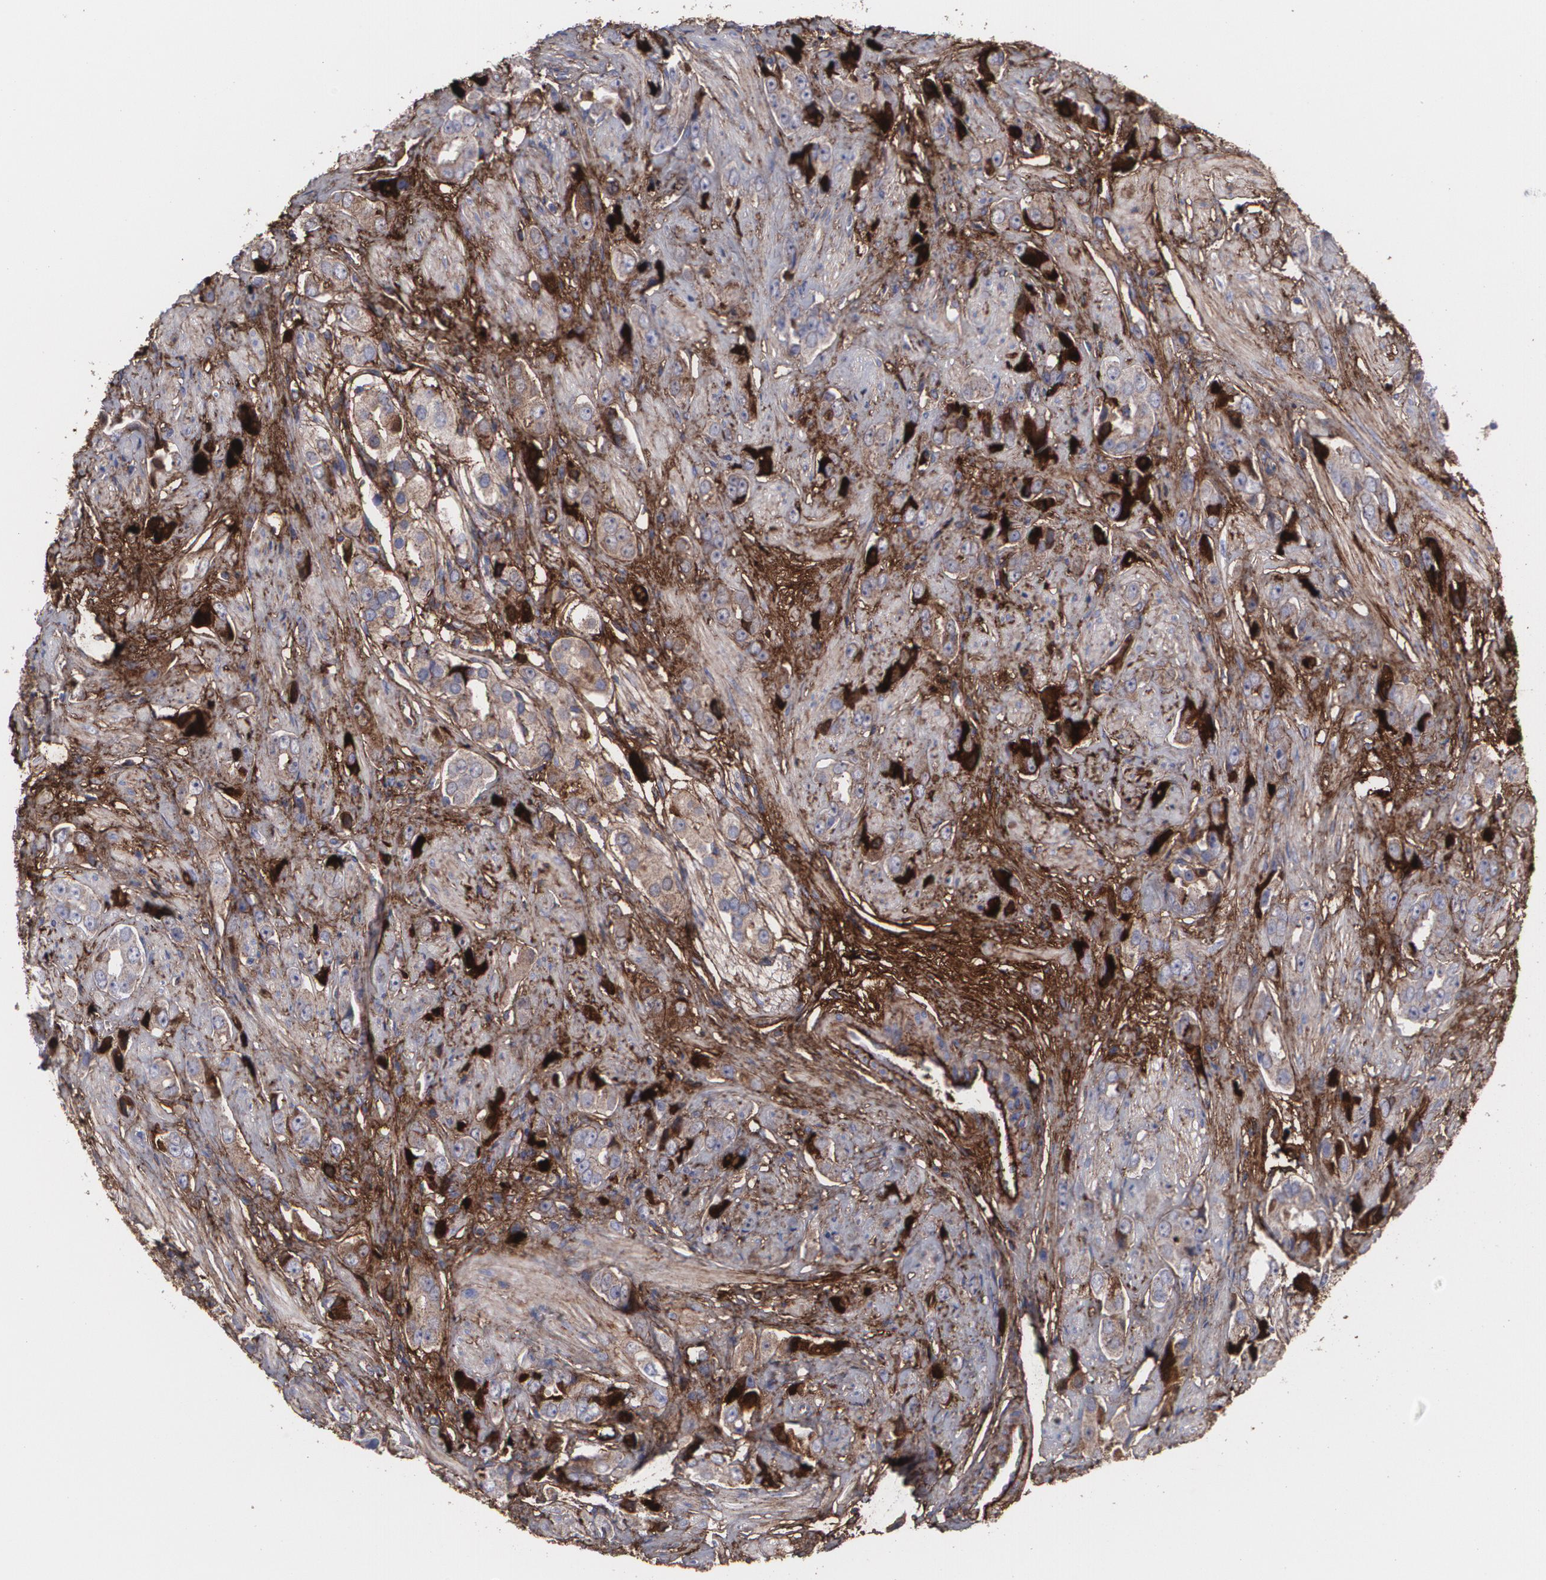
{"staining": {"intensity": "weak", "quantity": ">75%", "location": "cytoplasmic/membranous"}, "tissue": "prostate cancer", "cell_type": "Tumor cells", "image_type": "cancer", "snomed": [{"axis": "morphology", "description": "Adenocarcinoma, Medium grade"}, {"axis": "topography", "description": "Prostate"}], "caption": "IHC of human adenocarcinoma (medium-grade) (prostate) reveals low levels of weak cytoplasmic/membranous positivity in approximately >75% of tumor cells.", "gene": "FBLN1", "patient": {"sex": "male", "age": 53}}